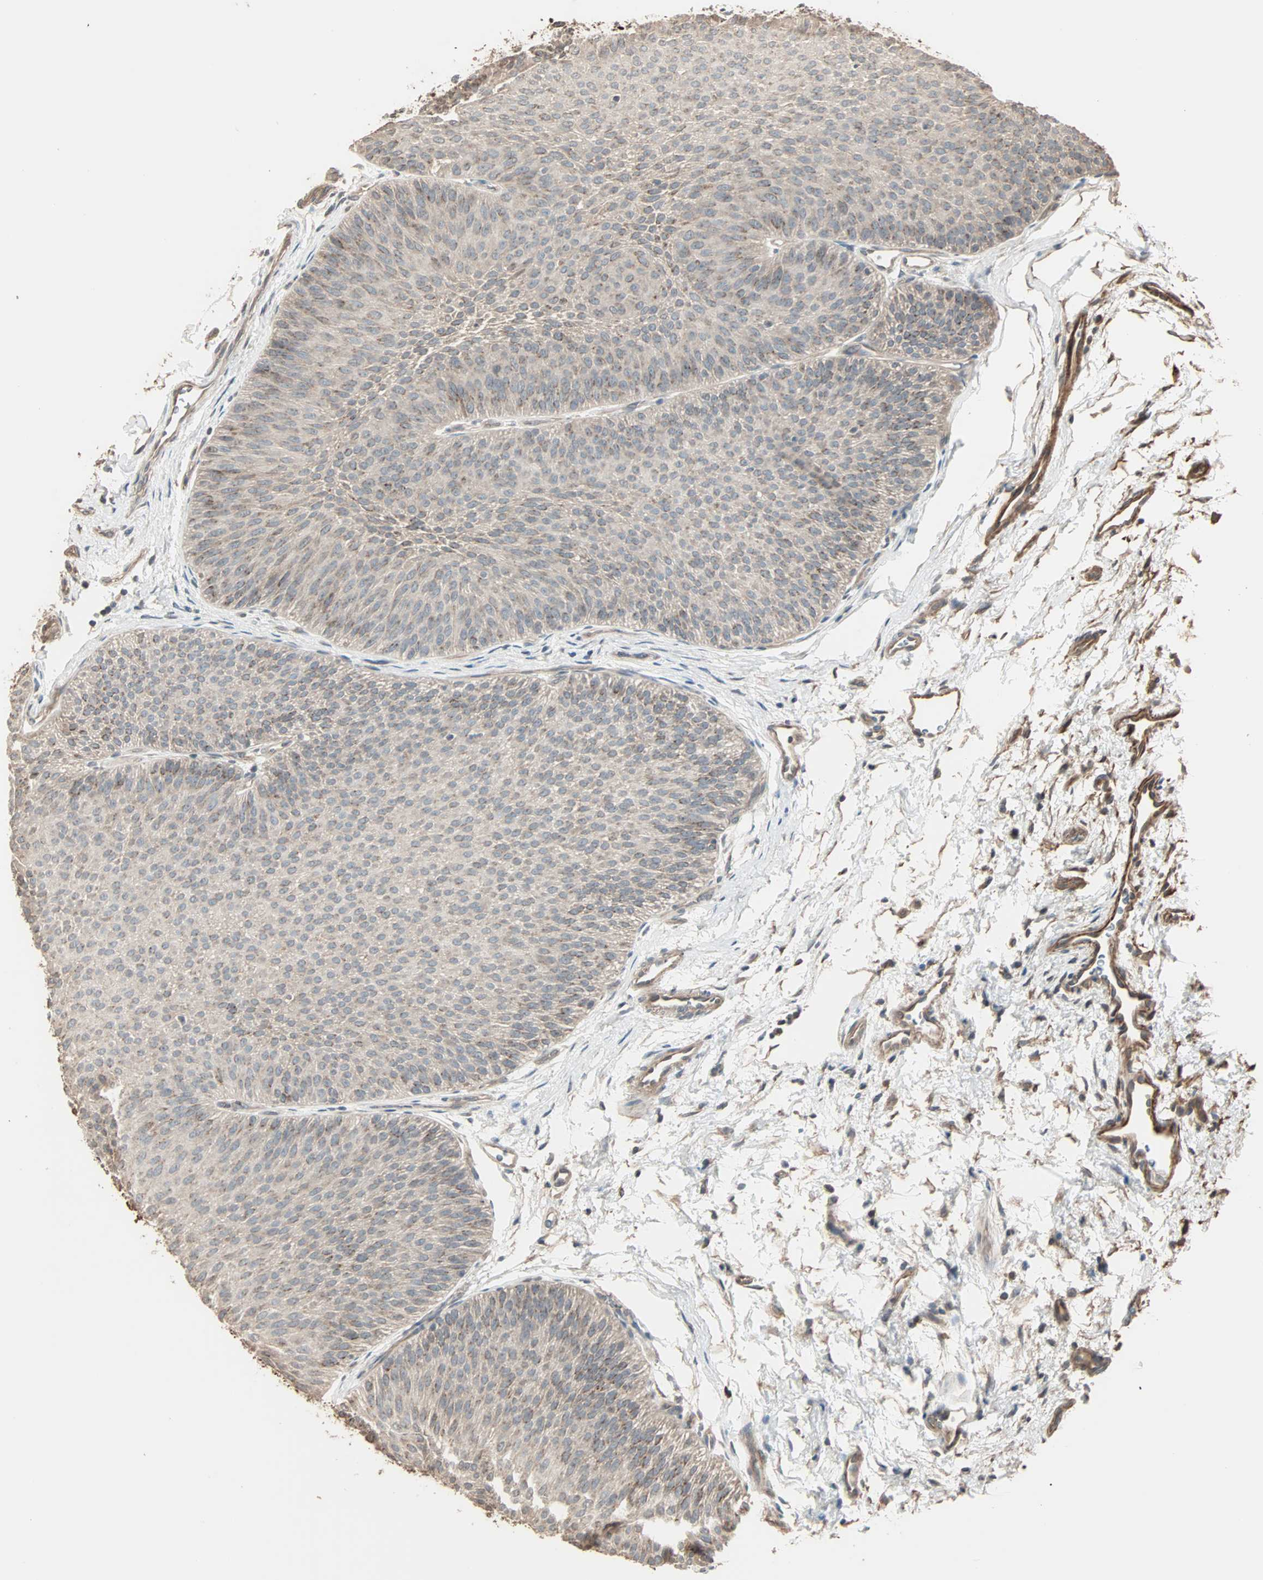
{"staining": {"intensity": "weak", "quantity": "25%-75%", "location": "cytoplasmic/membranous"}, "tissue": "urothelial cancer", "cell_type": "Tumor cells", "image_type": "cancer", "snomed": [{"axis": "morphology", "description": "Urothelial carcinoma, Low grade"}, {"axis": "topography", "description": "Urinary bladder"}], "caption": "Immunohistochemical staining of urothelial carcinoma (low-grade) shows low levels of weak cytoplasmic/membranous protein staining in approximately 25%-75% of tumor cells.", "gene": "GALNT3", "patient": {"sex": "female", "age": 60}}